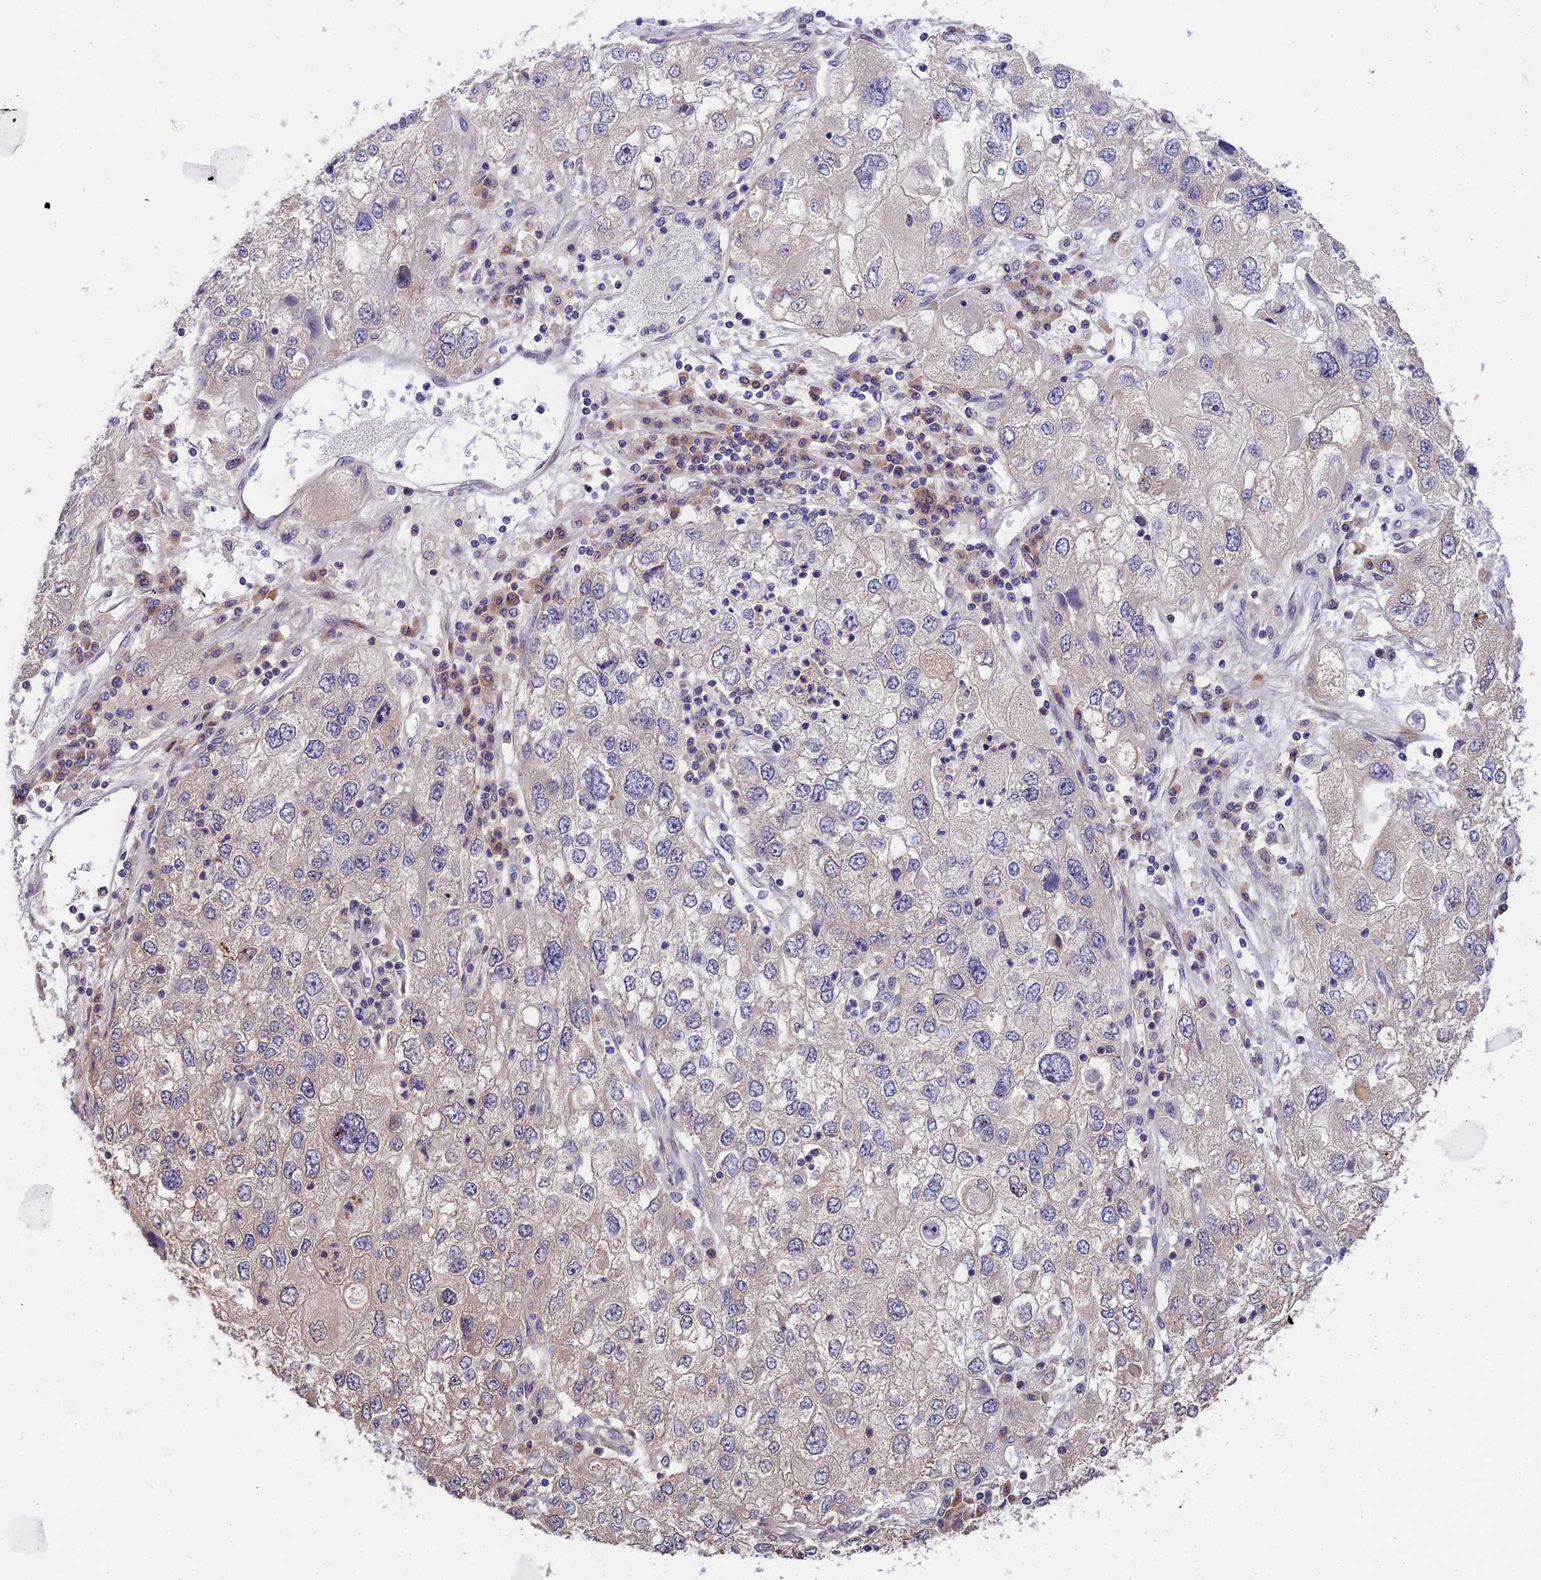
{"staining": {"intensity": "moderate", "quantity": "25%-75%", "location": "cytoplasmic/membranous"}, "tissue": "endometrial cancer", "cell_type": "Tumor cells", "image_type": "cancer", "snomed": [{"axis": "morphology", "description": "Adenocarcinoma, NOS"}, {"axis": "topography", "description": "Endometrium"}], "caption": "Protein analysis of endometrial adenocarcinoma tissue reveals moderate cytoplasmic/membranous staining in approximately 25%-75% of tumor cells.", "gene": "BSCL2", "patient": {"sex": "female", "age": 49}}